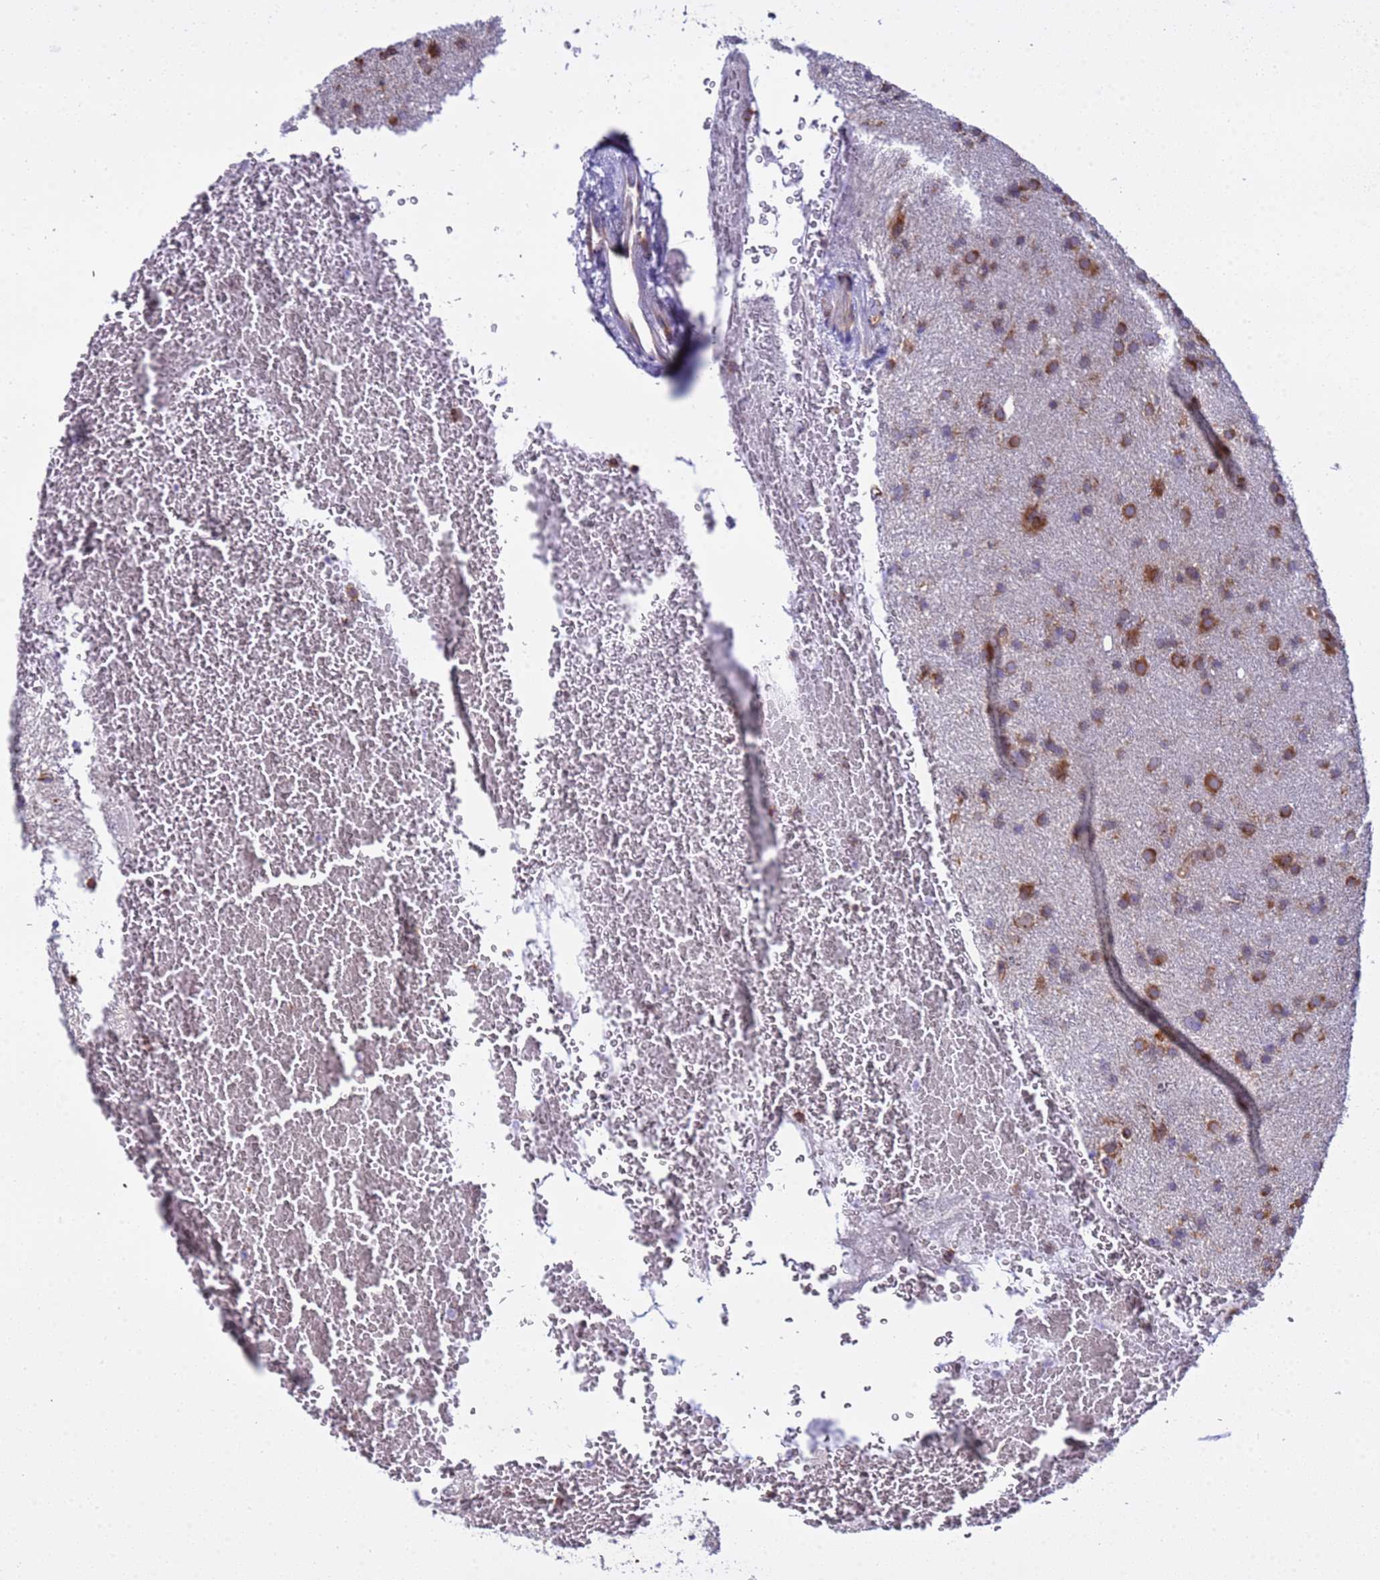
{"staining": {"intensity": "moderate", "quantity": ">75%", "location": "cytoplasmic/membranous"}, "tissue": "glioma", "cell_type": "Tumor cells", "image_type": "cancer", "snomed": [{"axis": "morphology", "description": "Glioma, malignant, Low grade"}, {"axis": "topography", "description": "Cerebral cortex"}], "caption": "The photomicrograph displays immunohistochemical staining of glioma. There is moderate cytoplasmic/membranous staining is identified in about >75% of tumor cells.", "gene": "RPL36", "patient": {"sex": "female", "age": 39}}